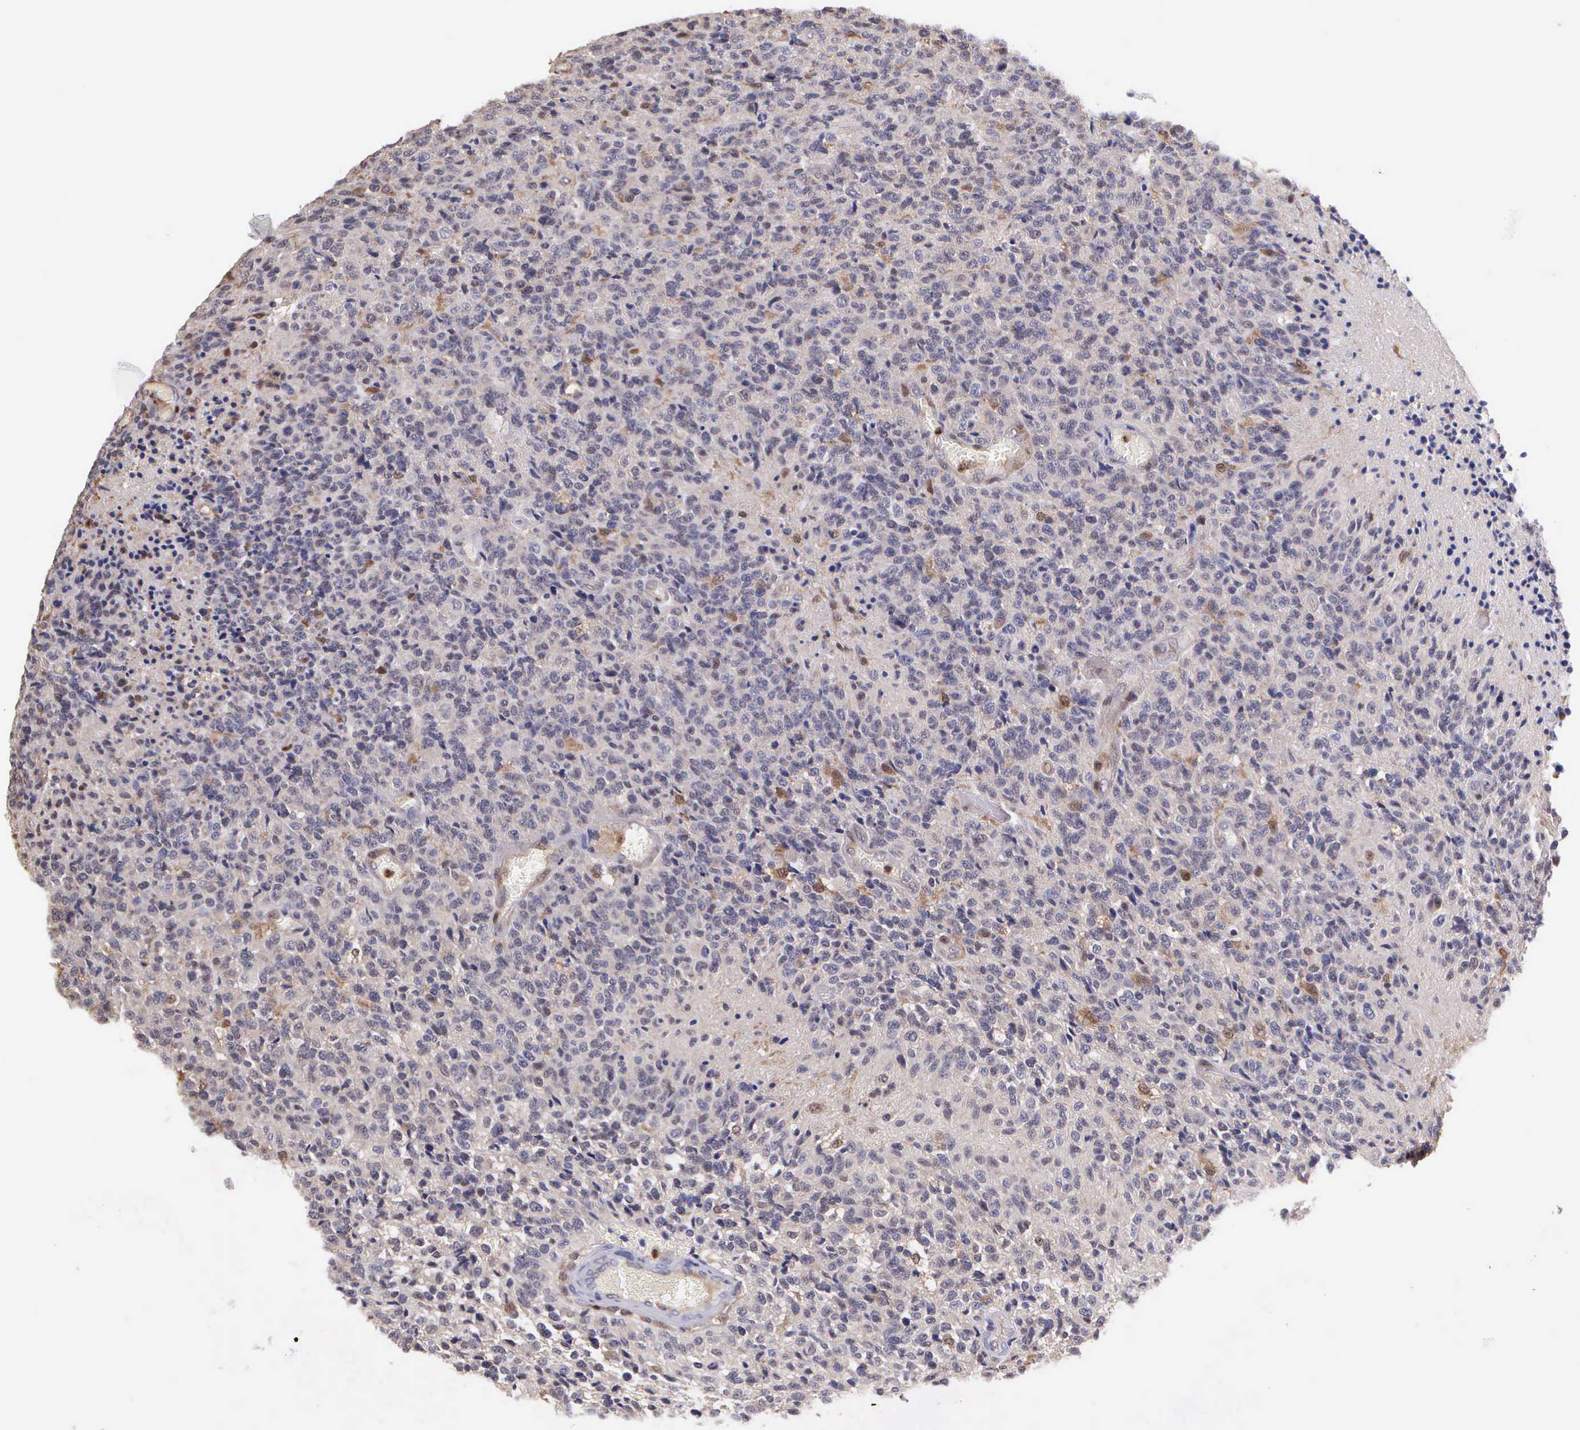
{"staining": {"intensity": "negative", "quantity": "none", "location": "none"}, "tissue": "glioma", "cell_type": "Tumor cells", "image_type": "cancer", "snomed": [{"axis": "morphology", "description": "Glioma, malignant, High grade"}, {"axis": "topography", "description": "Brain"}], "caption": "DAB (3,3'-diaminobenzidine) immunohistochemical staining of human high-grade glioma (malignant) shows no significant staining in tumor cells. Nuclei are stained in blue.", "gene": "BID", "patient": {"sex": "male", "age": 36}}